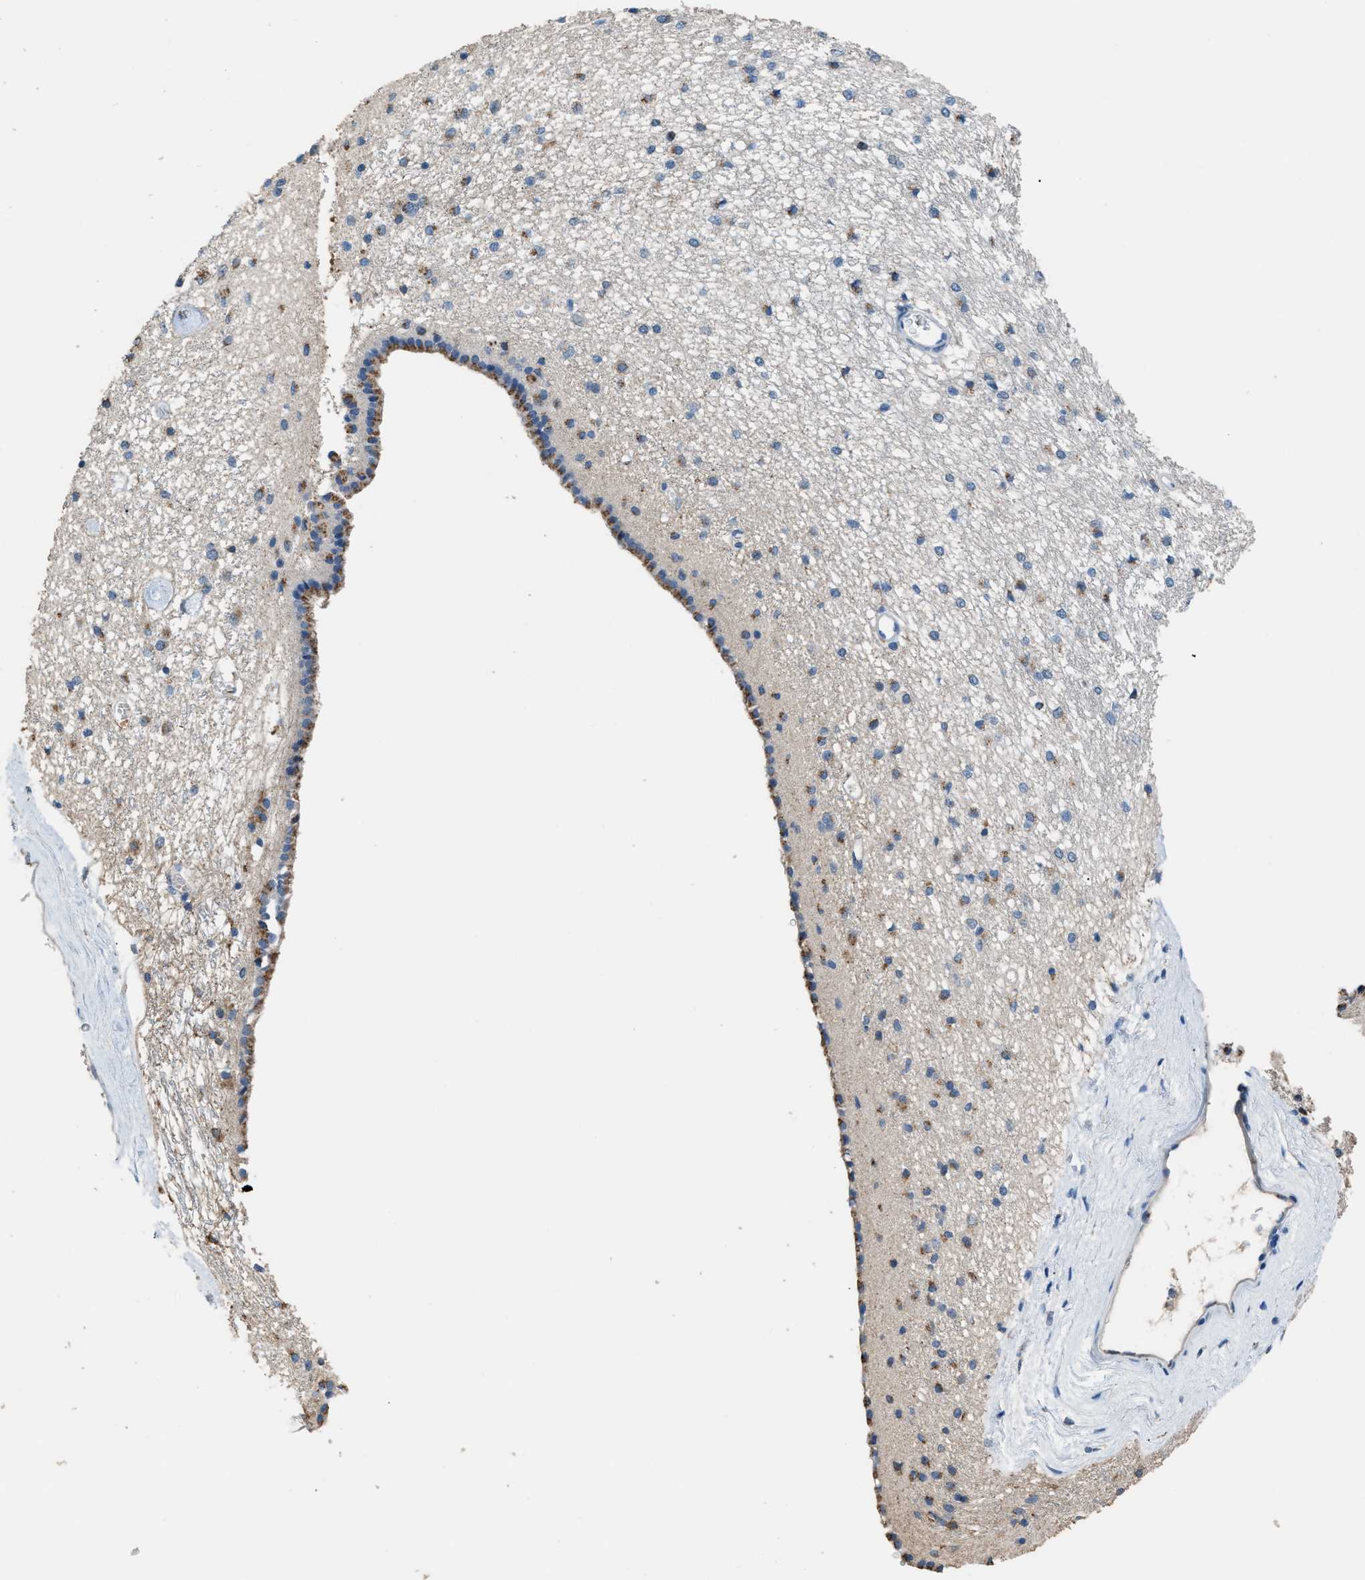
{"staining": {"intensity": "moderate", "quantity": "25%-75%", "location": "cytoplasmic/membranous"}, "tissue": "caudate", "cell_type": "Glial cells", "image_type": "normal", "snomed": [{"axis": "morphology", "description": "Normal tissue, NOS"}, {"axis": "topography", "description": "Lateral ventricle wall"}], "caption": "Approximately 25%-75% of glial cells in normal human caudate reveal moderate cytoplasmic/membranous protein positivity as visualized by brown immunohistochemical staining.", "gene": "GOLM1", "patient": {"sex": "female", "age": 19}}